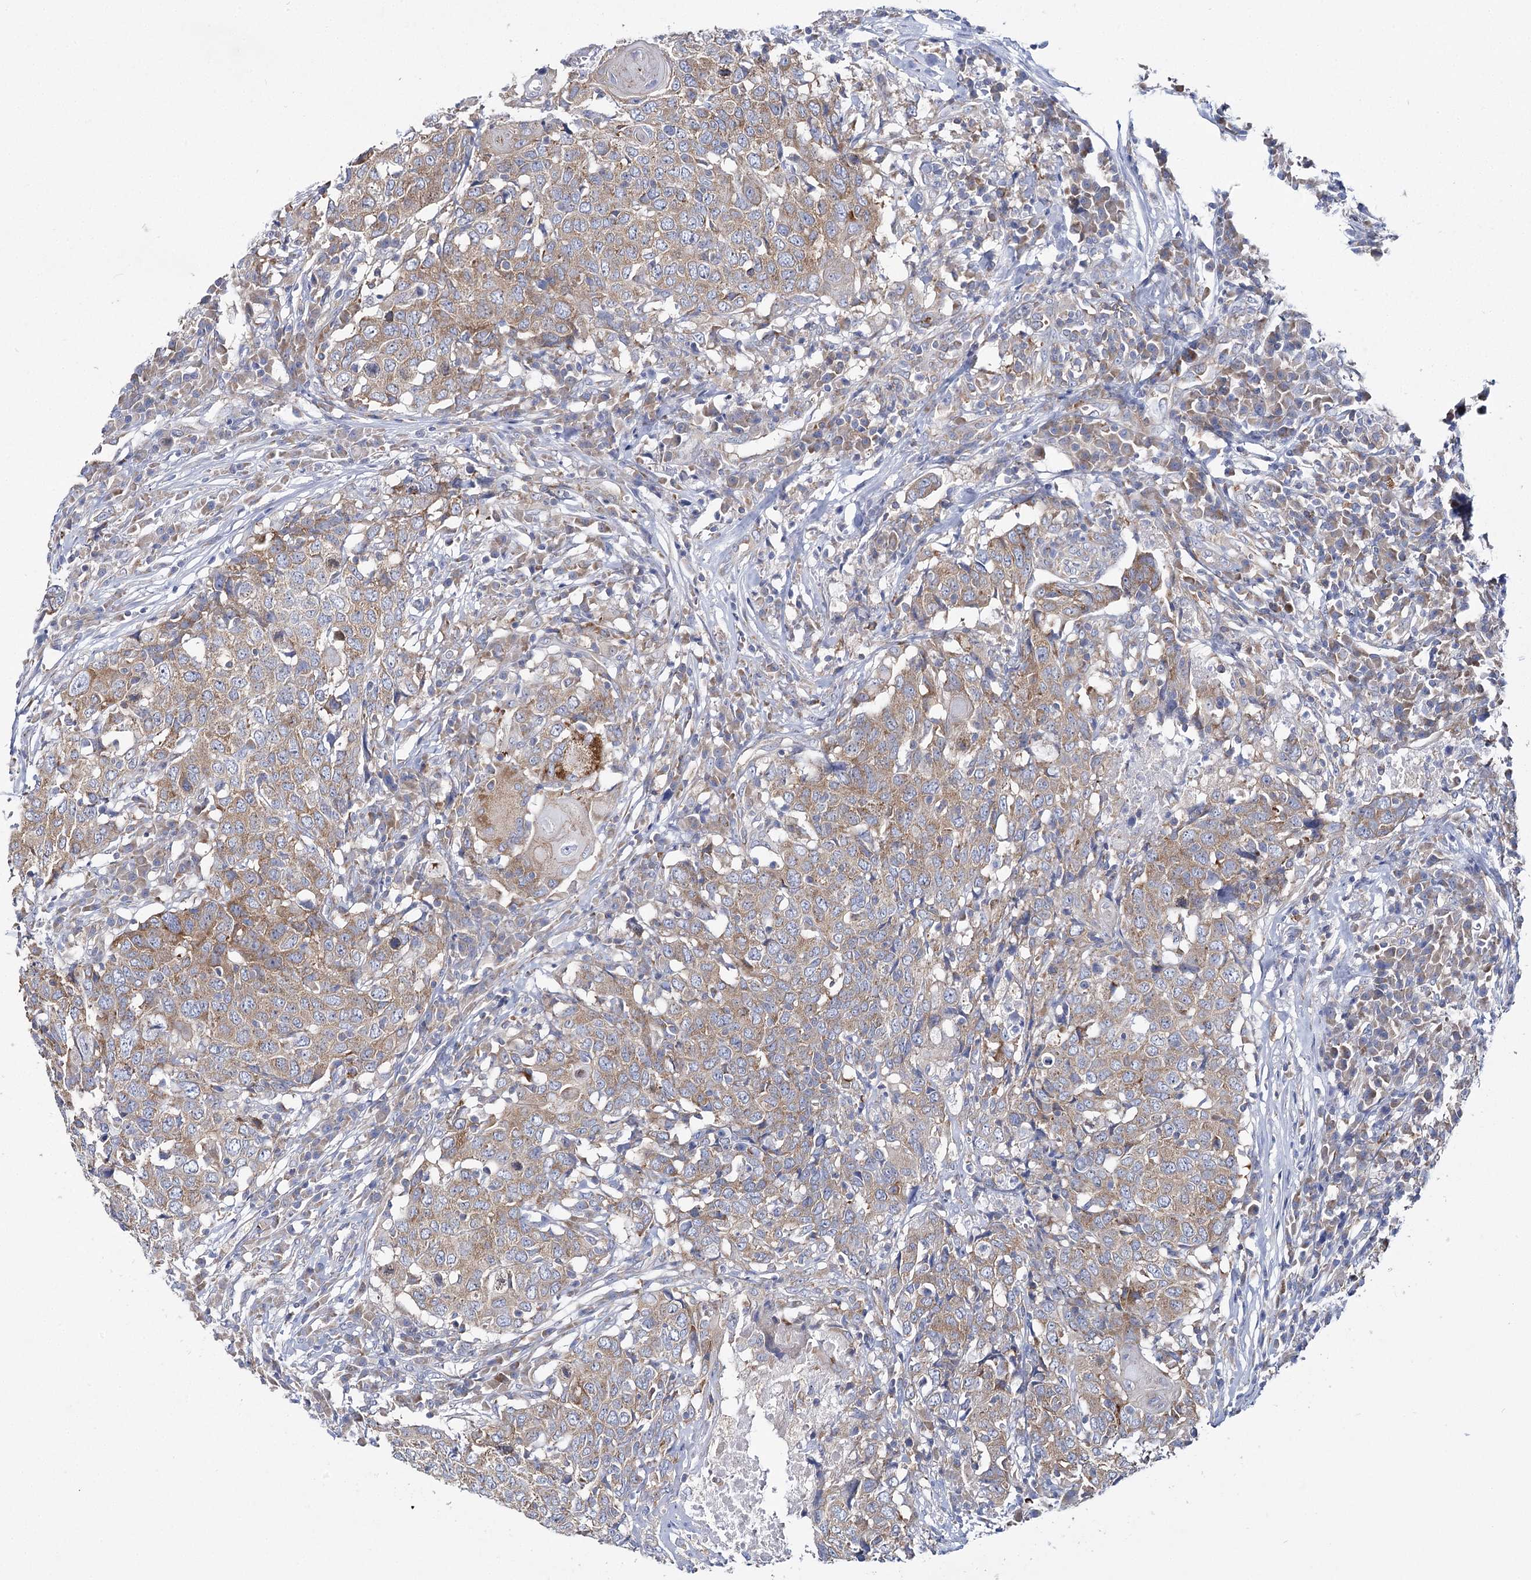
{"staining": {"intensity": "weak", "quantity": ">75%", "location": "cytoplasmic/membranous"}, "tissue": "head and neck cancer", "cell_type": "Tumor cells", "image_type": "cancer", "snomed": [{"axis": "morphology", "description": "Squamous cell carcinoma, NOS"}, {"axis": "topography", "description": "Head-Neck"}], "caption": "A histopathology image of head and neck cancer stained for a protein reveals weak cytoplasmic/membranous brown staining in tumor cells. The protein is shown in brown color, while the nuclei are stained blue.", "gene": "THUMPD3", "patient": {"sex": "male", "age": 66}}